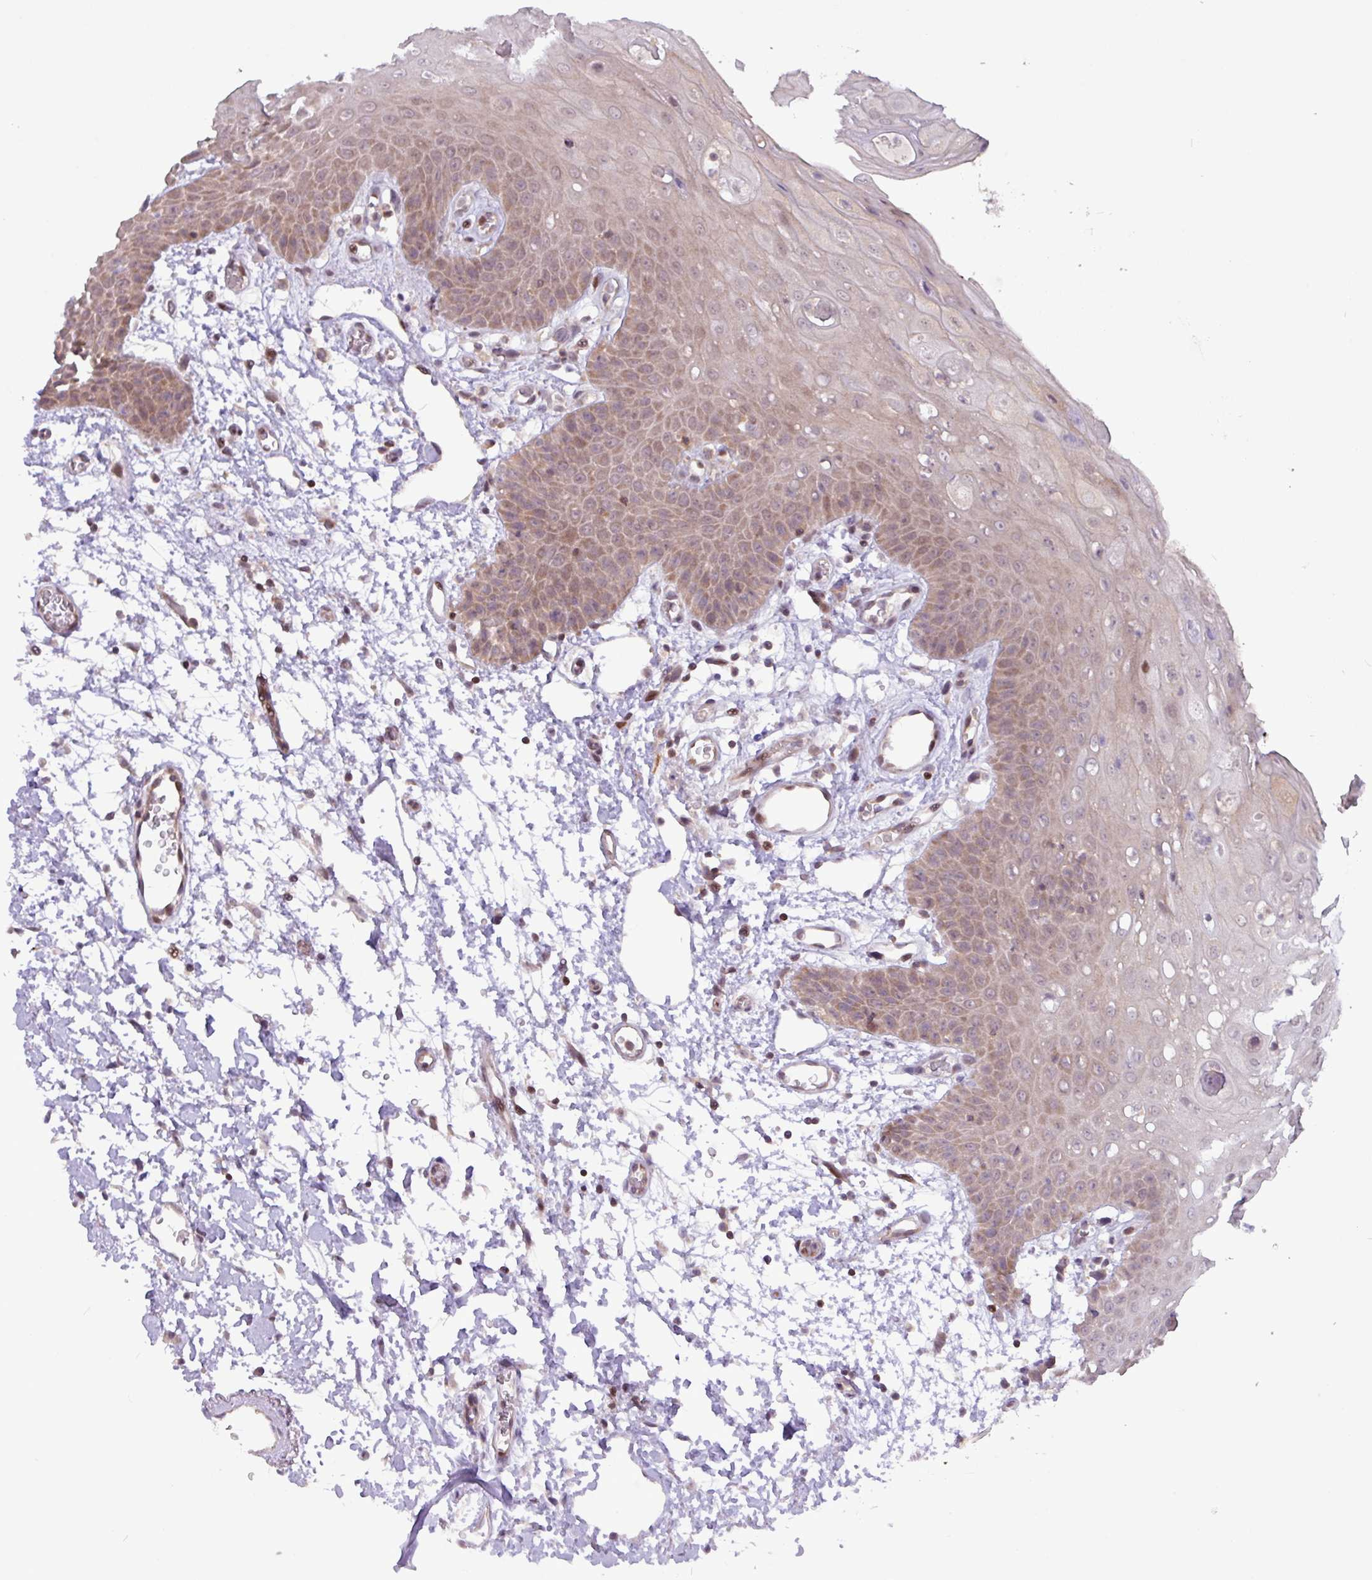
{"staining": {"intensity": "moderate", "quantity": "25%-75%", "location": "cytoplasmic/membranous,nuclear"}, "tissue": "oral mucosa", "cell_type": "Squamous epithelial cells", "image_type": "normal", "snomed": [{"axis": "morphology", "description": "Normal tissue, NOS"}, {"axis": "topography", "description": "Oral tissue"}, {"axis": "topography", "description": "Tounge, NOS"}], "caption": "Immunohistochemistry staining of benign oral mucosa, which demonstrates medium levels of moderate cytoplasmic/membranous,nuclear expression in approximately 25%-75% of squamous epithelial cells indicating moderate cytoplasmic/membranous,nuclear protein positivity. The staining was performed using DAB (brown) for protein detection and nuclei were counterstained in hematoxylin (blue).", "gene": "RTL3", "patient": {"sex": "female", "age": 59}}